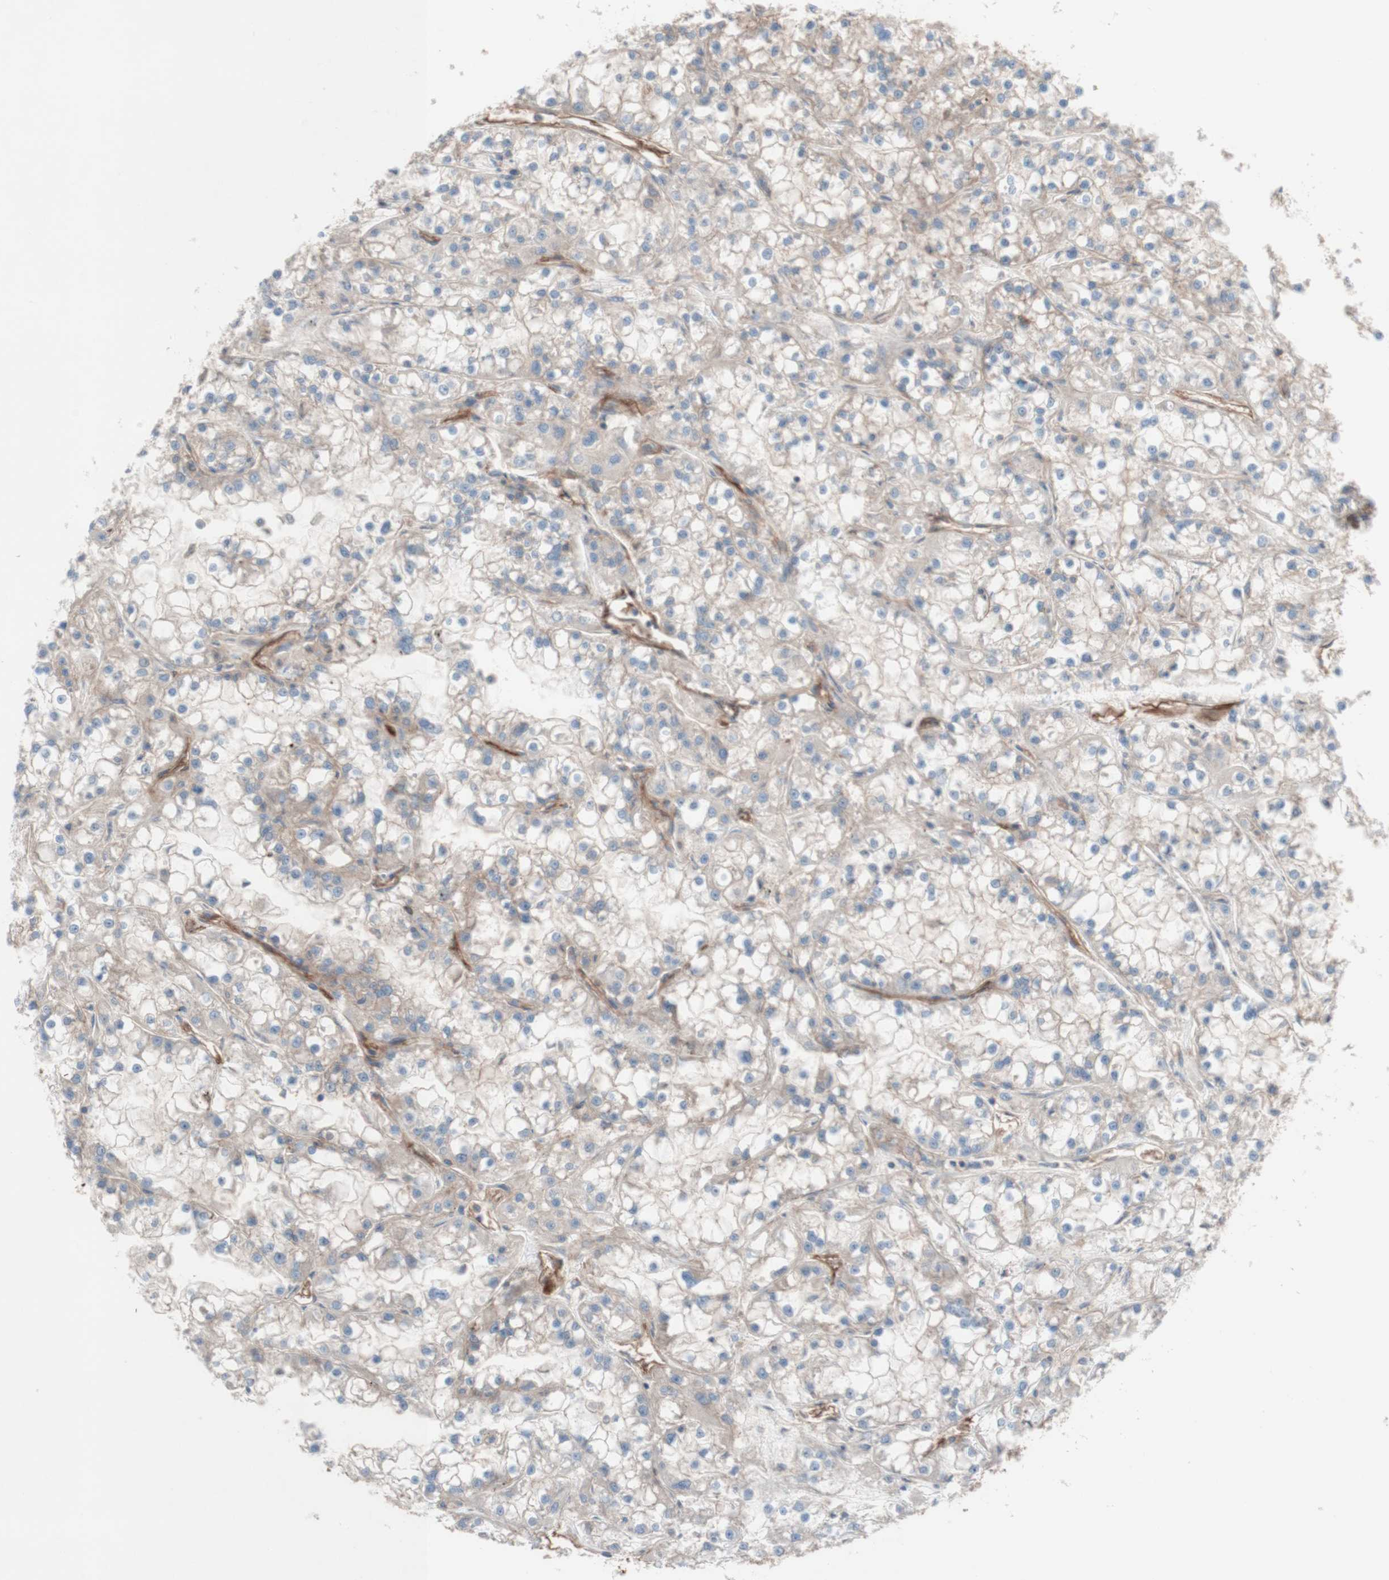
{"staining": {"intensity": "weak", "quantity": "25%-75%", "location": "cytoplasmic/membranous"}, "tissue": "renal cancer", "cell_type": "Tumor cells", "image_type": "cancer", "snomed": [{"axis": "morphology", "description": "Adenocarcinoma, NOS"}, {"axis": "topography", "description": "Kidney"}], "caption": "High-magnification brightfield microscopy of renal cancer stained with DAB (brown) and counterstained with hematoxylin (blue). tumor cells exhibit weak cytoplasmic/membranous expression is appreciated in about25%-75% of cells.", "gene": "CD46", "patient": {"sex": "female", "age": 52}}